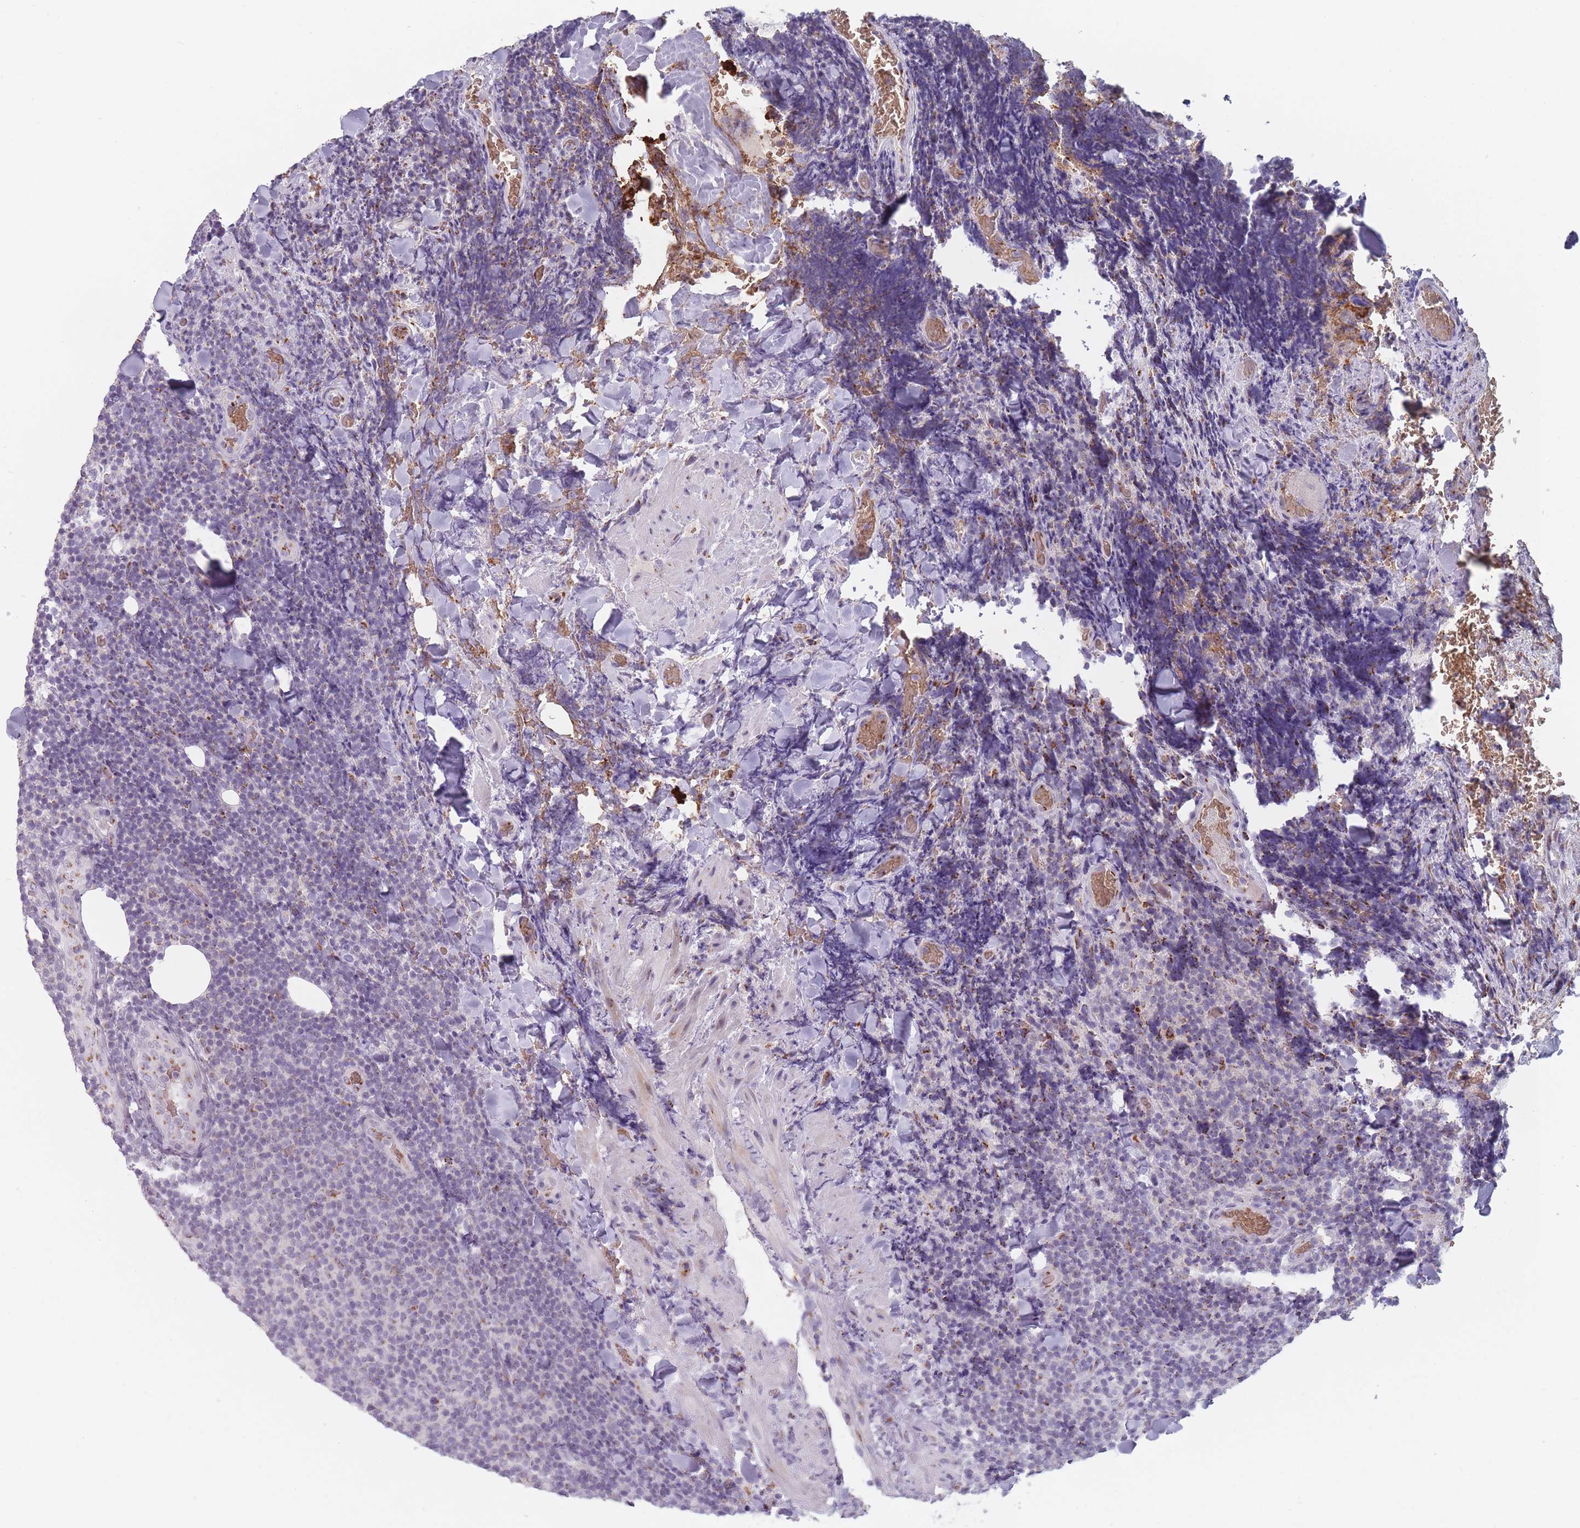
{"staining": {"intensity": "negative", "quantity": "none", "location": "none"}, "tissue": "lymphoma", "cell_type": "Tumor cells", "image_type": "cancer", "snomed": [{"axis": "morphology", "description": "Malignant lymphoma, non-Hodgkin's type, Low grade"}, {"axis": "topography", "description": "Lymph node"}], "caption": "Tumor cells are negative for brown protein staining in lymphoma.", "gene": "MAN1B1", "patient": {"sex": "male", "age": 66}}